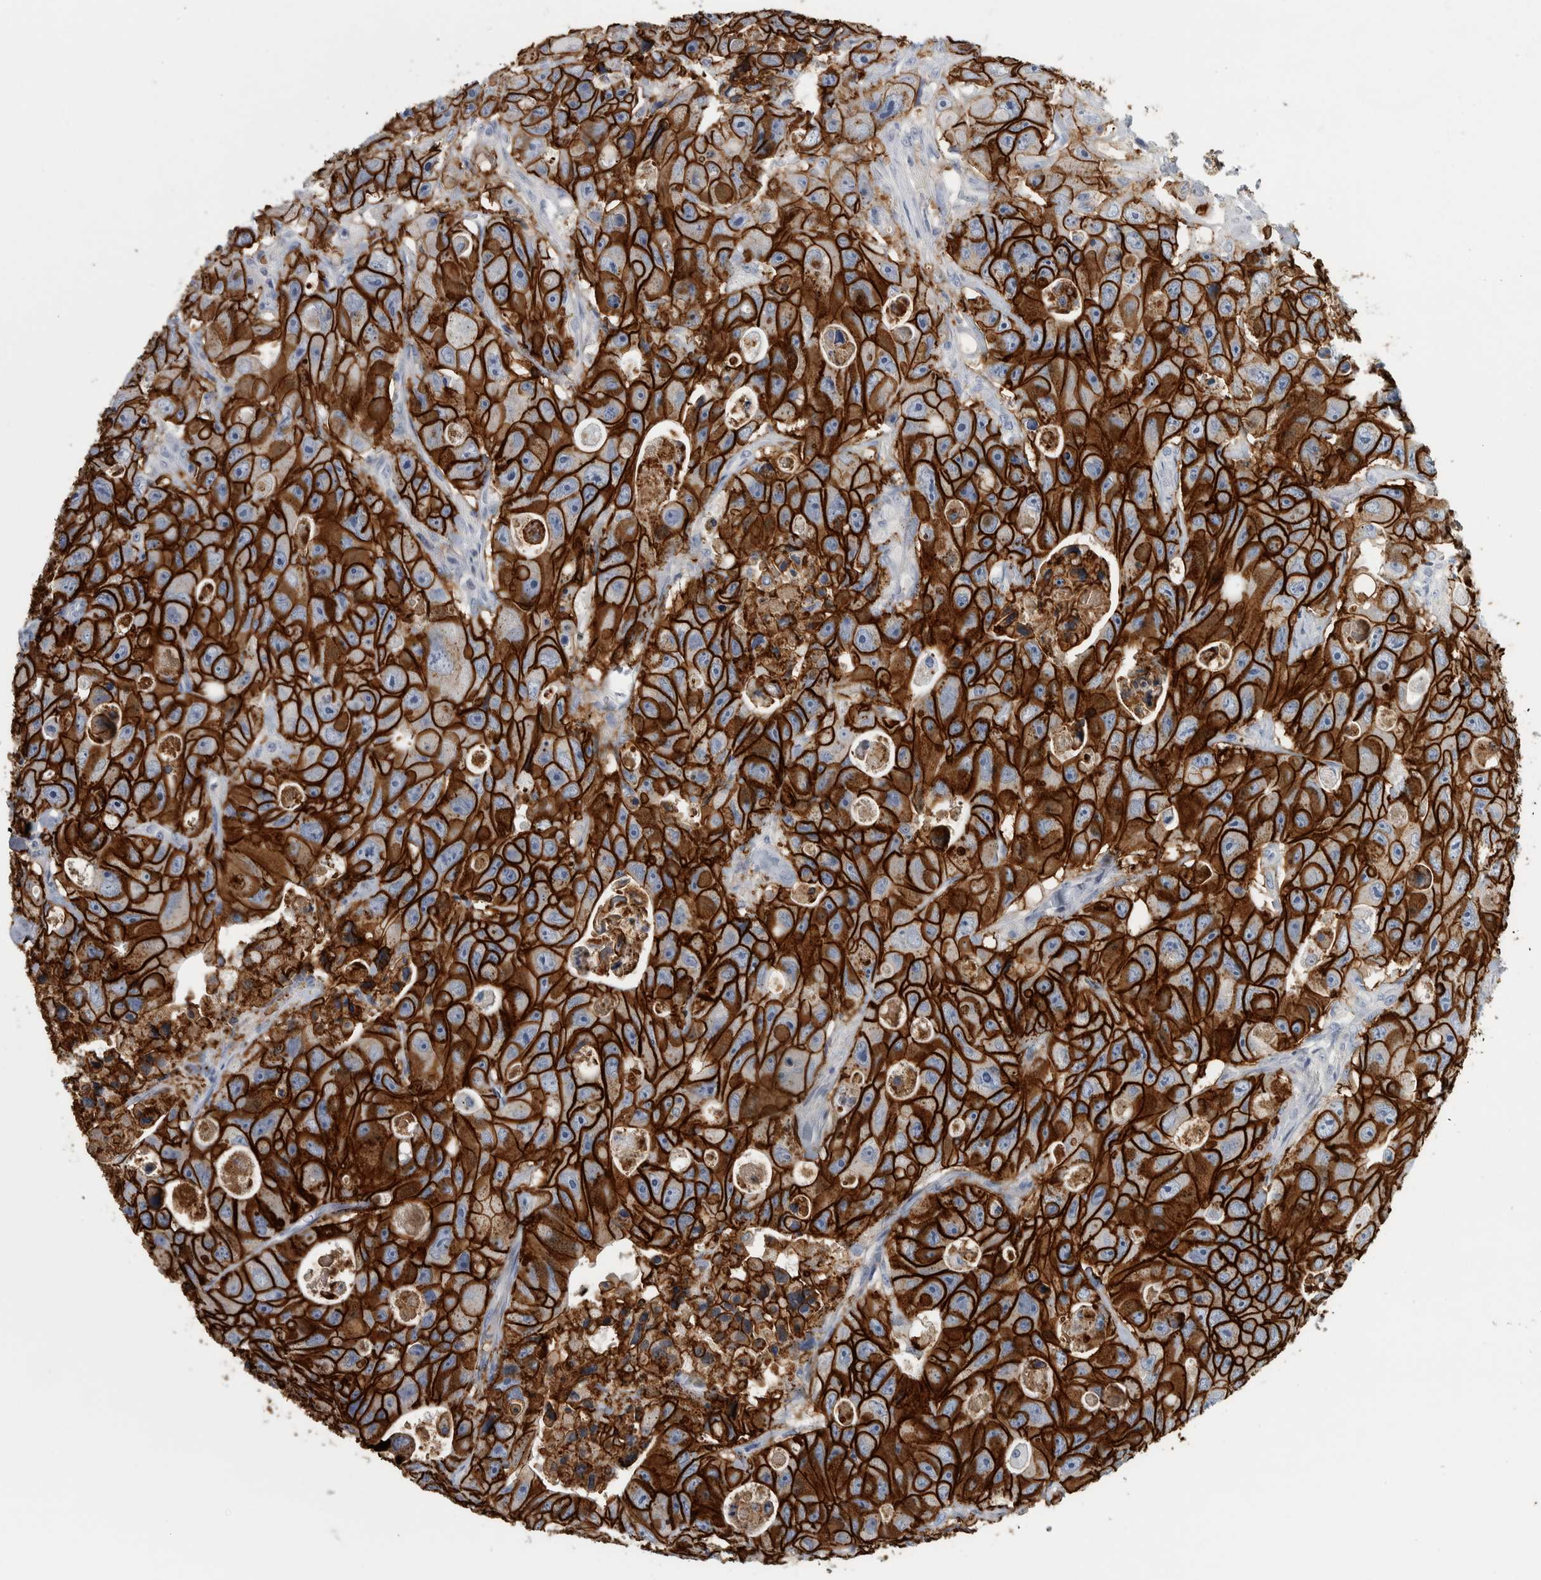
{"staining": {"intensity": "strong", "quantity": ">75%", "location": "cytoplasmic/membranous"}, "tissue": "colorectal cancer", "cell_type": "Tumor cells", "image_type": "cancer", "snomed": [{"axis": "morphology", "description": "Adenocarcinoma, NOS"}, {"axis": "topography", "description": "Colon"}], "caption": "Protein staining of adenocarcinoma (colorectal) tissue reveals strong cytoplasmic/membranous positivity in approximately >75% of tumor cells. The protein of interest is shown in brown color, while the nuclei are stained blue.", "gene": "CDH17", "patient": {"sex": "female", "age": 46}}